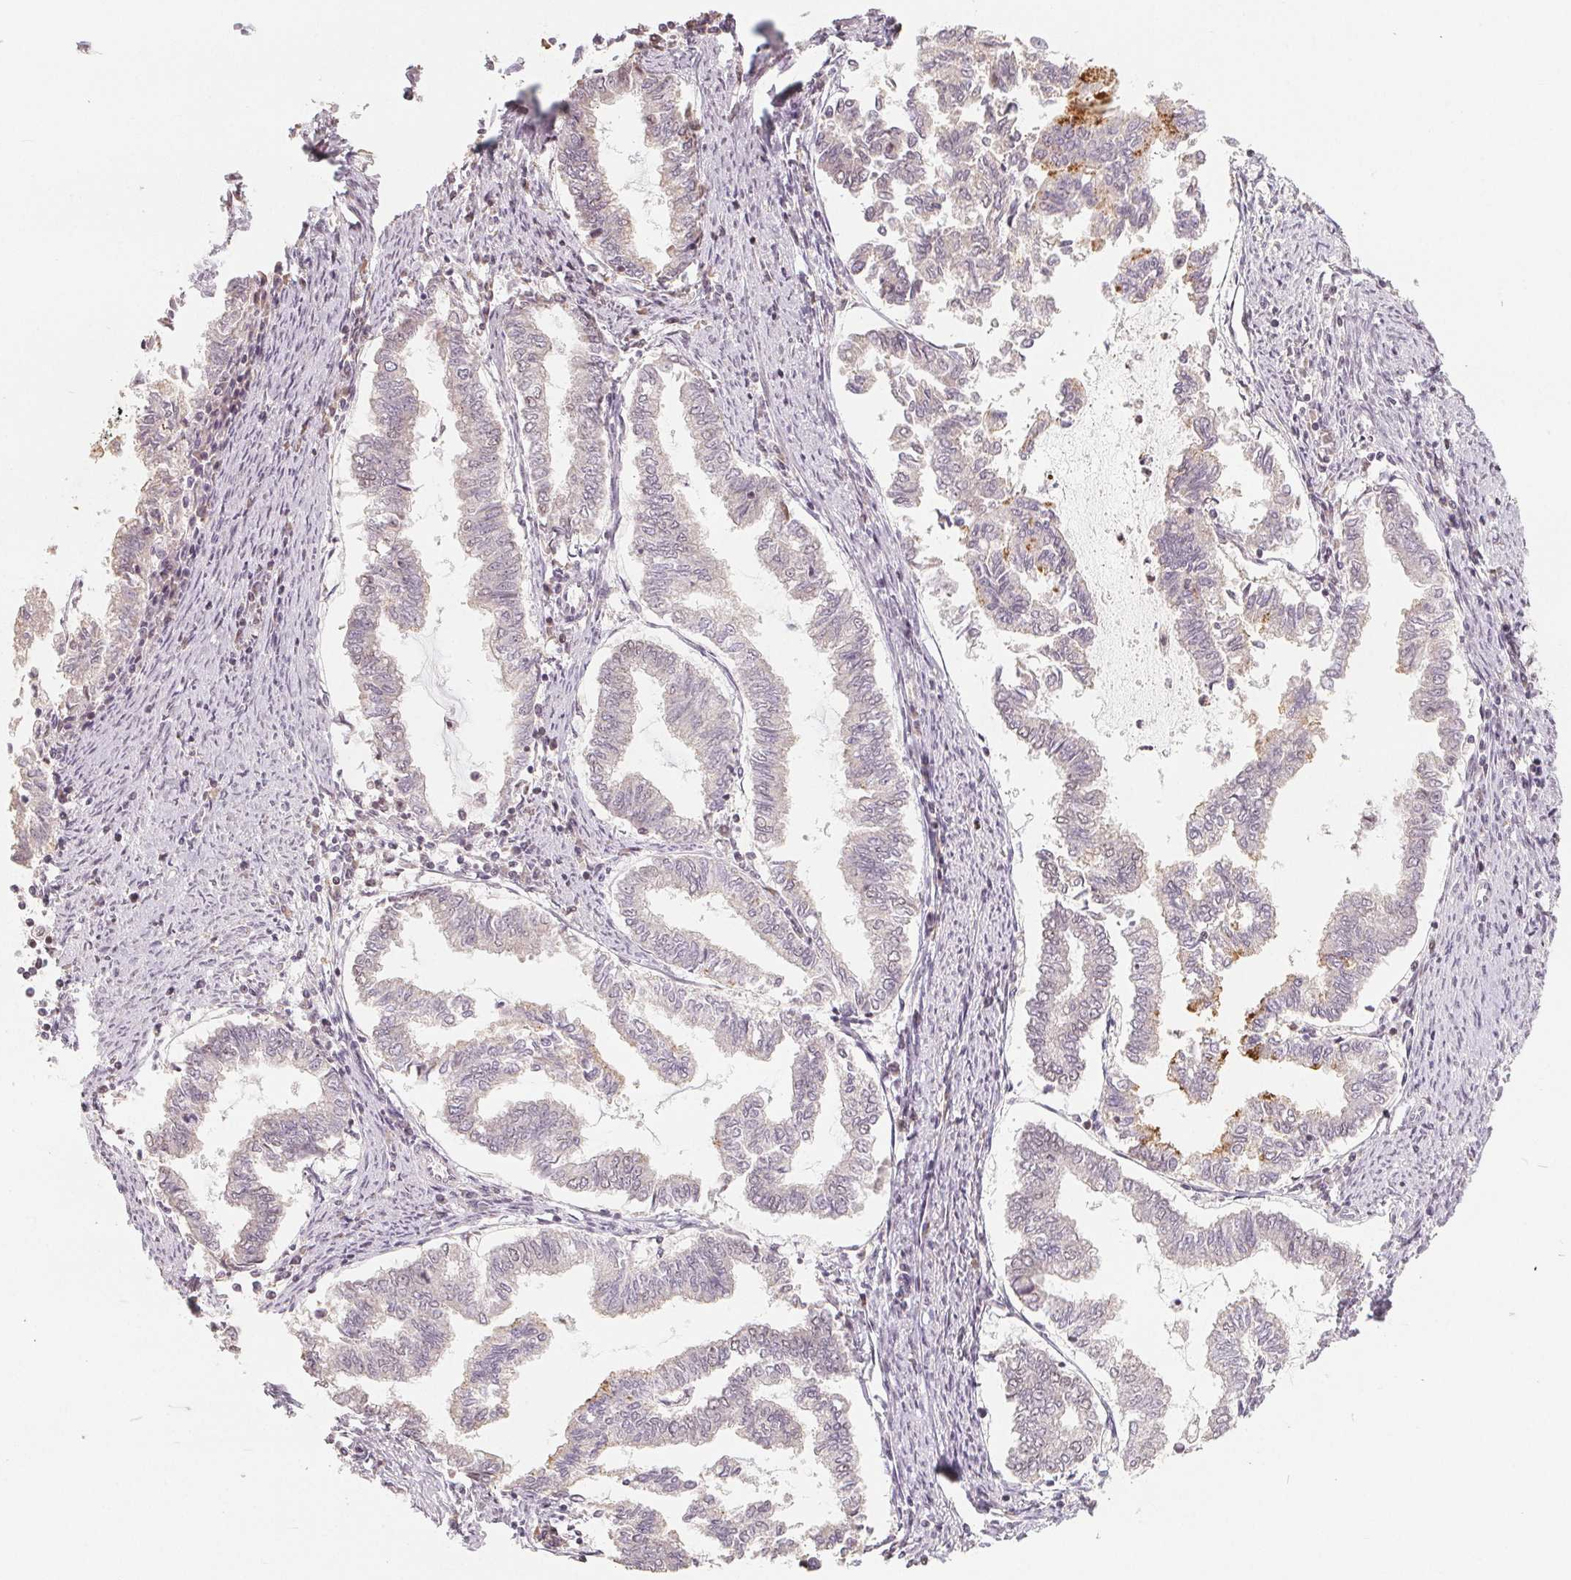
{"staining": {"intensity": "negative", "quantity": "none", "location": "none"}, "tissue": "endometrial cancer", "cell_type": "Tumor cells", "image_type": "cancer", "snomed": [{"axis": "morphology", "description": "Adenocarcinoma, NOS"}, {"axis": "topography", "description": "Endometrium"}], "caption": "Adenocarcinoma (endometrial) was stained to show a protein in brown. There is no significant expression in tumor cells. Nuclei are stained in blue.", "gene": "CCDC138", "patient": {"sex": "female", "age": 79}}